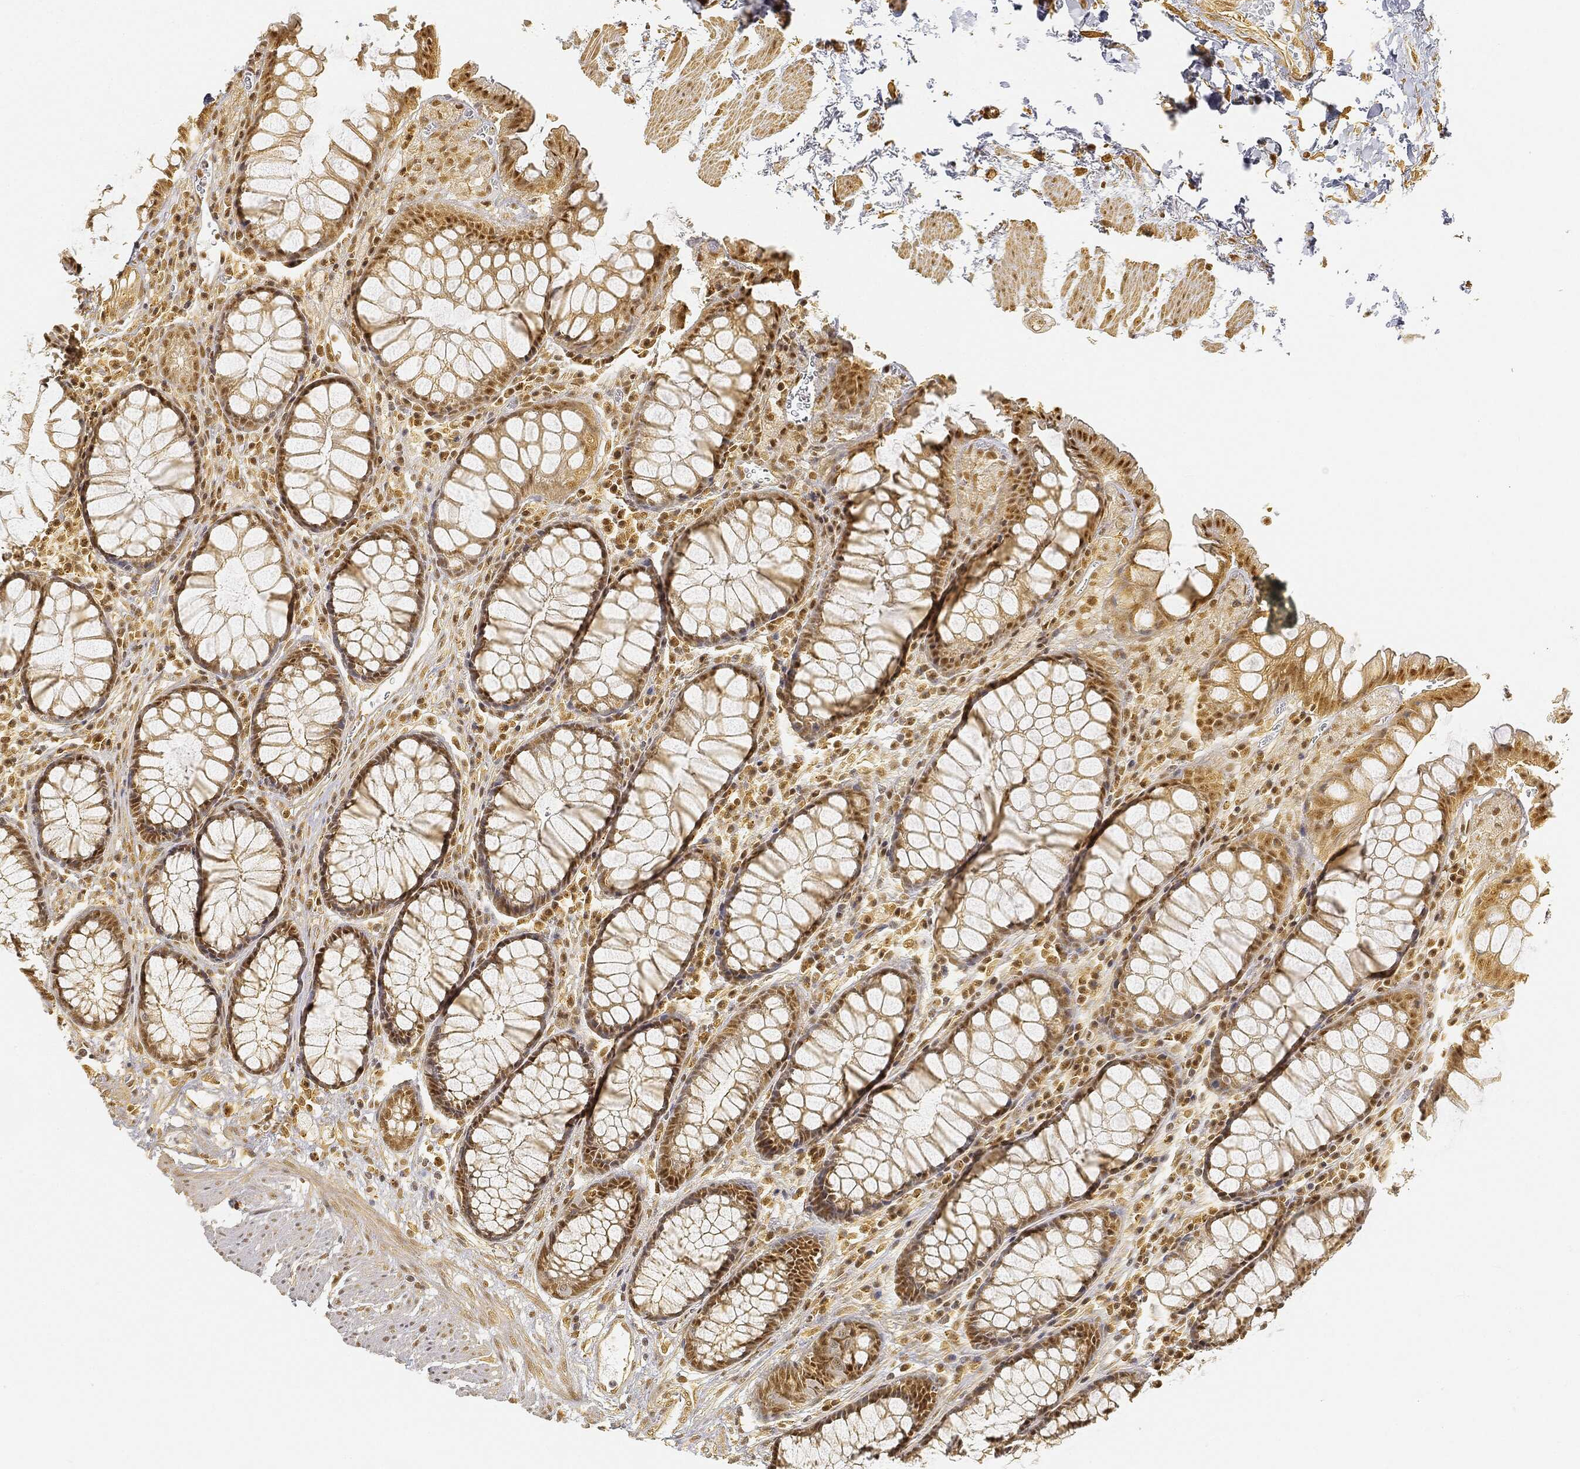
{"staining": {"intensity": "moderate", "quantity": ">75%", "location": "cytoplasmic/membranous,nuclear"}, "tissue": "rectum", "cell_type": "Glandular cells", "image_type": "normal", "snomed": [{"axis": "morphology", "description": "Normal tissue, NOS"}, {"axis": "topography", "description": "Rectum"}], "caption": "Immunohistochemistry (IHC) histopathology image of normal human rectum stained for a protein (brown), which displays medium levels of moderate cytoplasmic/membranous,nuclear positivity in approximately >75% of glandular cells.", "gene": "RSRC2", "patient": {"sex": "female", "age": 68}}